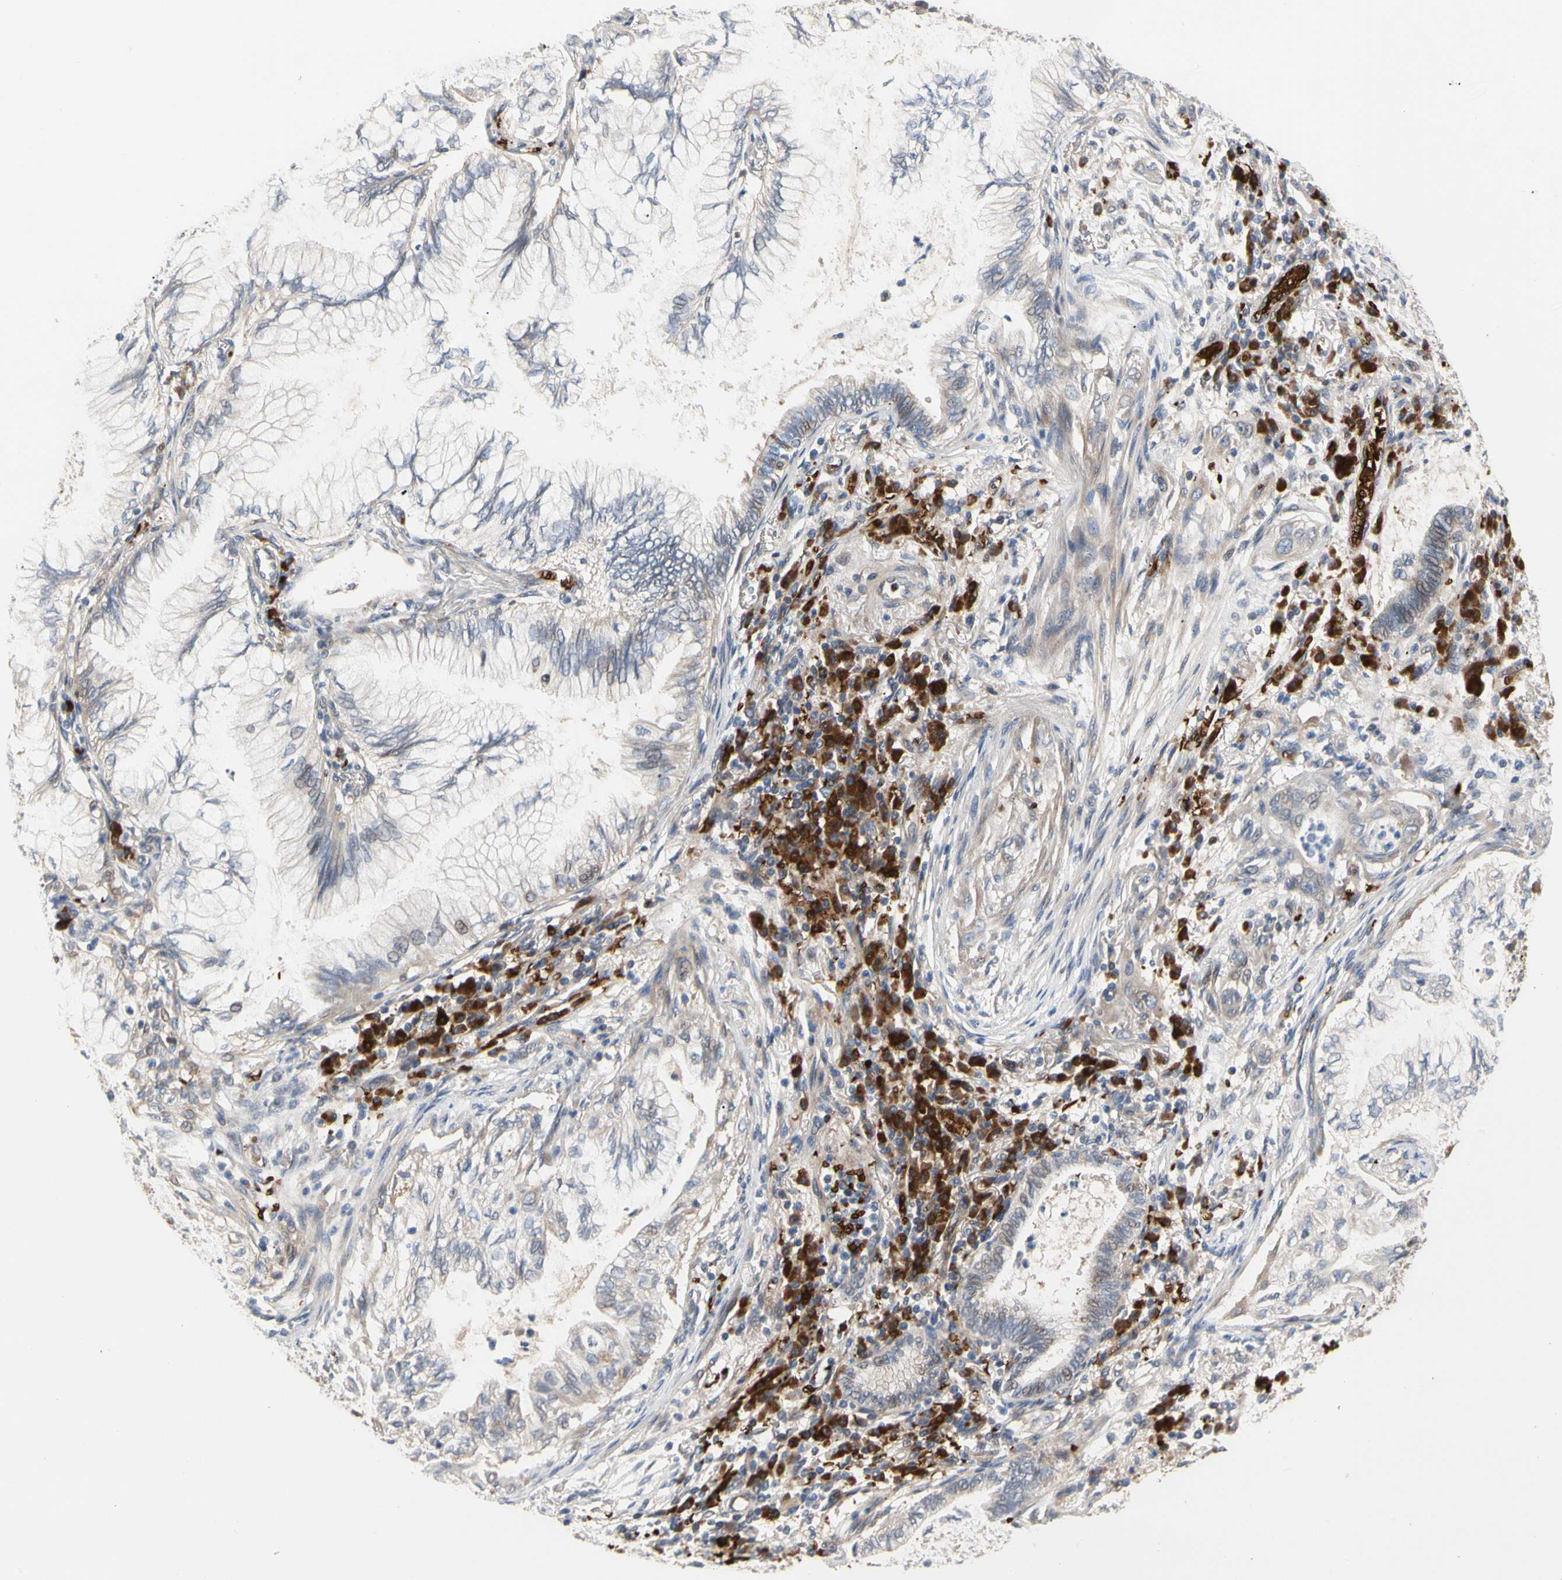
{"staining": {"intensity": "weak", "quantity": "<25%", "location": "cytoplasmic/membranous,nuclear"}, "tissue": "lung cancer", "cell_type": "Tumor cells", "image_type": "cancer", "snomed": [{"axis": "morphology", "description": "Normal tissue, NOS"}, {"axis": "morphology", "description": "Adenocarcinoma, NOS"}, {"axis": "topography", "description": "Bronchus"}, {"axis": "topography", "description": "Lung"}], "caption": "A photomicrograph of lung adenocarcinoma stained for a protein demonstrates no brown staining in tumor cells.", "gene": "HMGCR", "patient": {"sex": "female", "age": 70}}